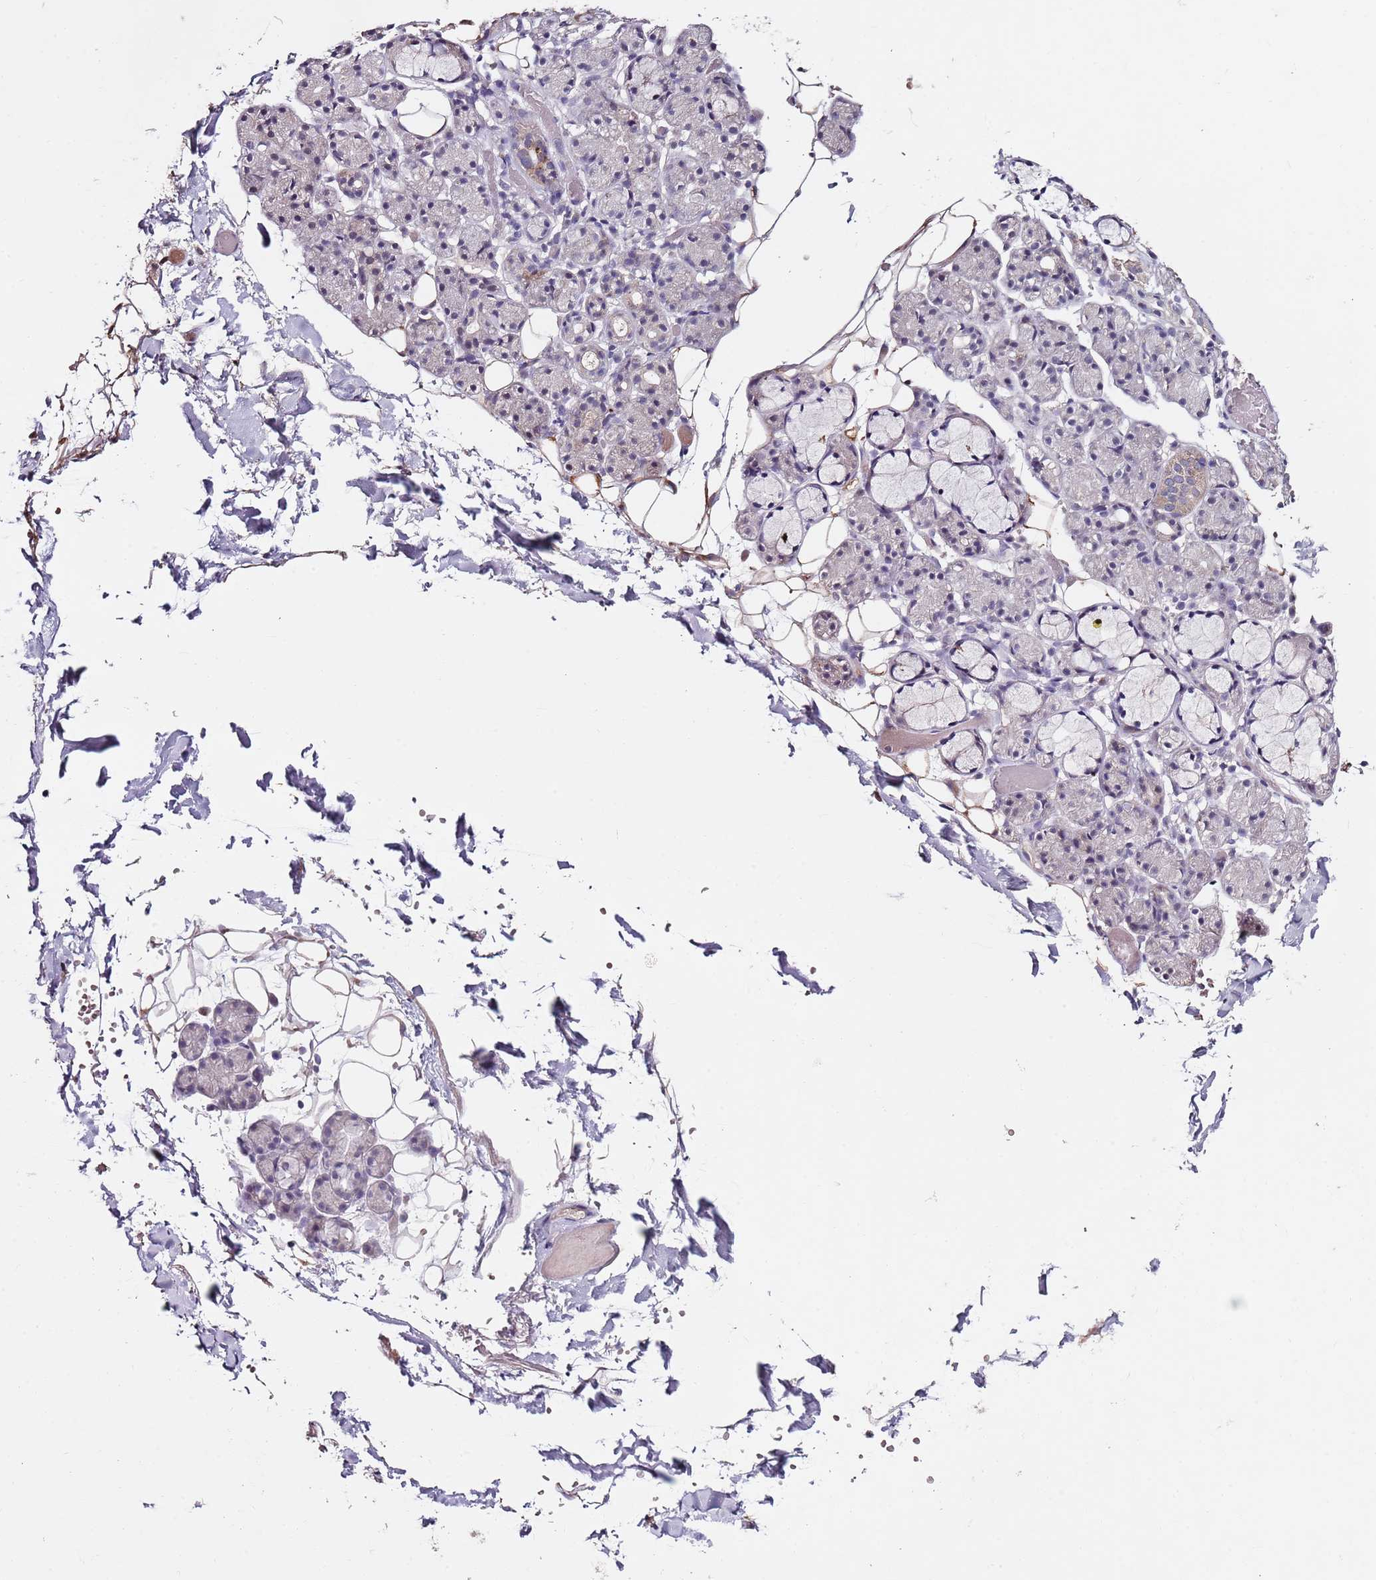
{"staining": {"intensity": "moderate", "quantity": "<25%", "location": "cytoplasmic/membranous"}, "tissue": "salivary gland", "cell_type": "Glandular cells", "image_type": "normal", "snomed": [{"axis": "morphology", "description": "Normal tissue, NOS"}, {"axis": "topography", "description": "Salivary gland"}], "caption": "A low amount of moderate cytoplasmic/membranous positivity is appreciated in about <25% of glandular cells in benign salivary gland.", "gene": "NRDE2", "patient": {"sex": "male", "age": 63}}